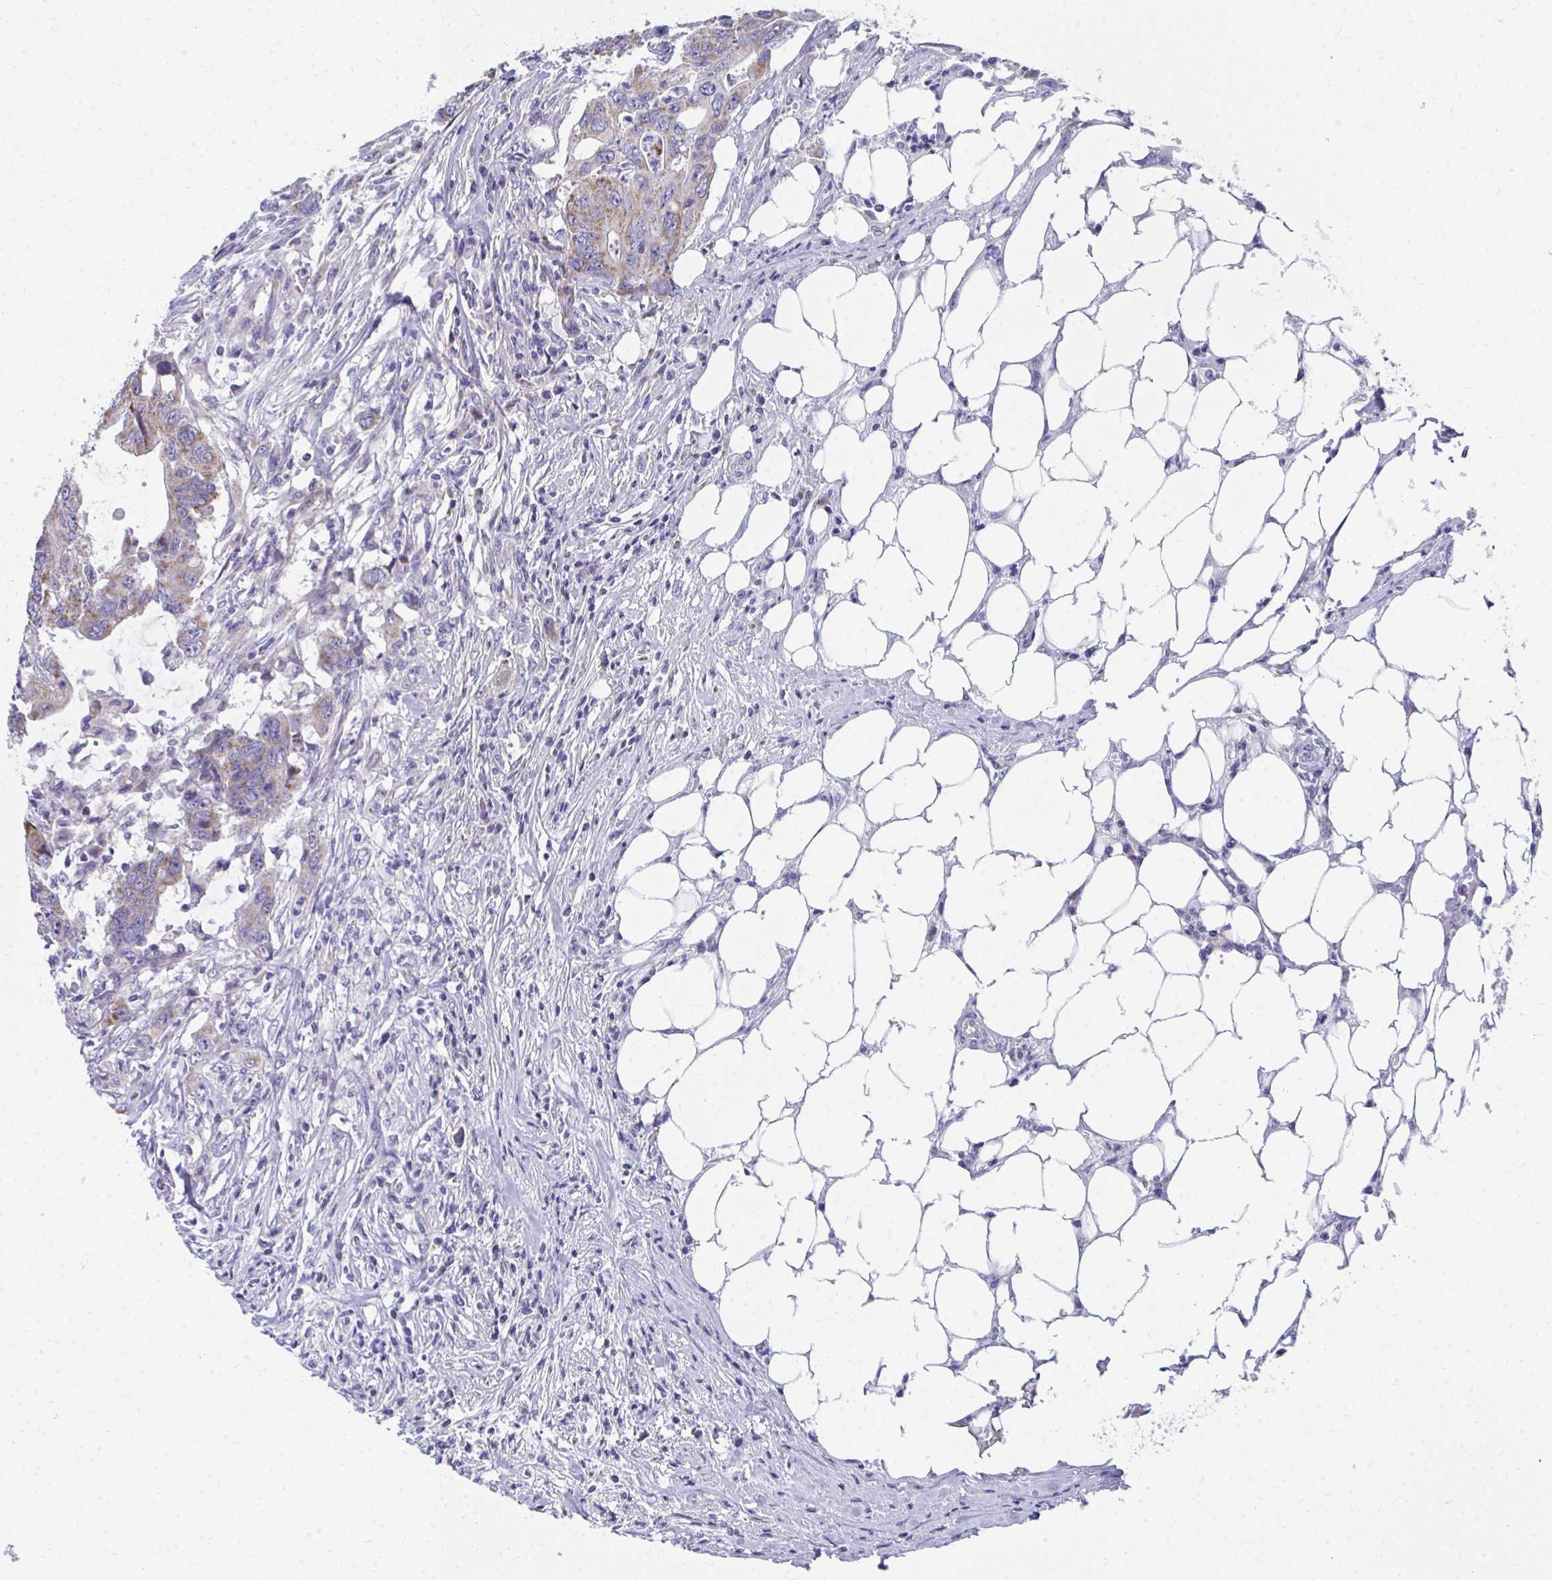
{"staining": {"intensity": "moderate", "quantity": "<25%", "location": "cytoplasmic/membranous"}, "tissue": "colorectal cancer", "cell_type": "Tumor cells", "image_type": "cancer", "snomed": [{"axis": "morphology", "description": "Adenocarcinoma, NOS"}, {"axis": "topography", "description": "Colon"}], "caption": "Tumor cells reveal low levels of moderate cytoplasmic/membranous staining in approximately <25% of cells in human colorectal cancer (adenocarcinoma).", "gene": "IL37", "patient": {"sex": "male", "age": 71}}